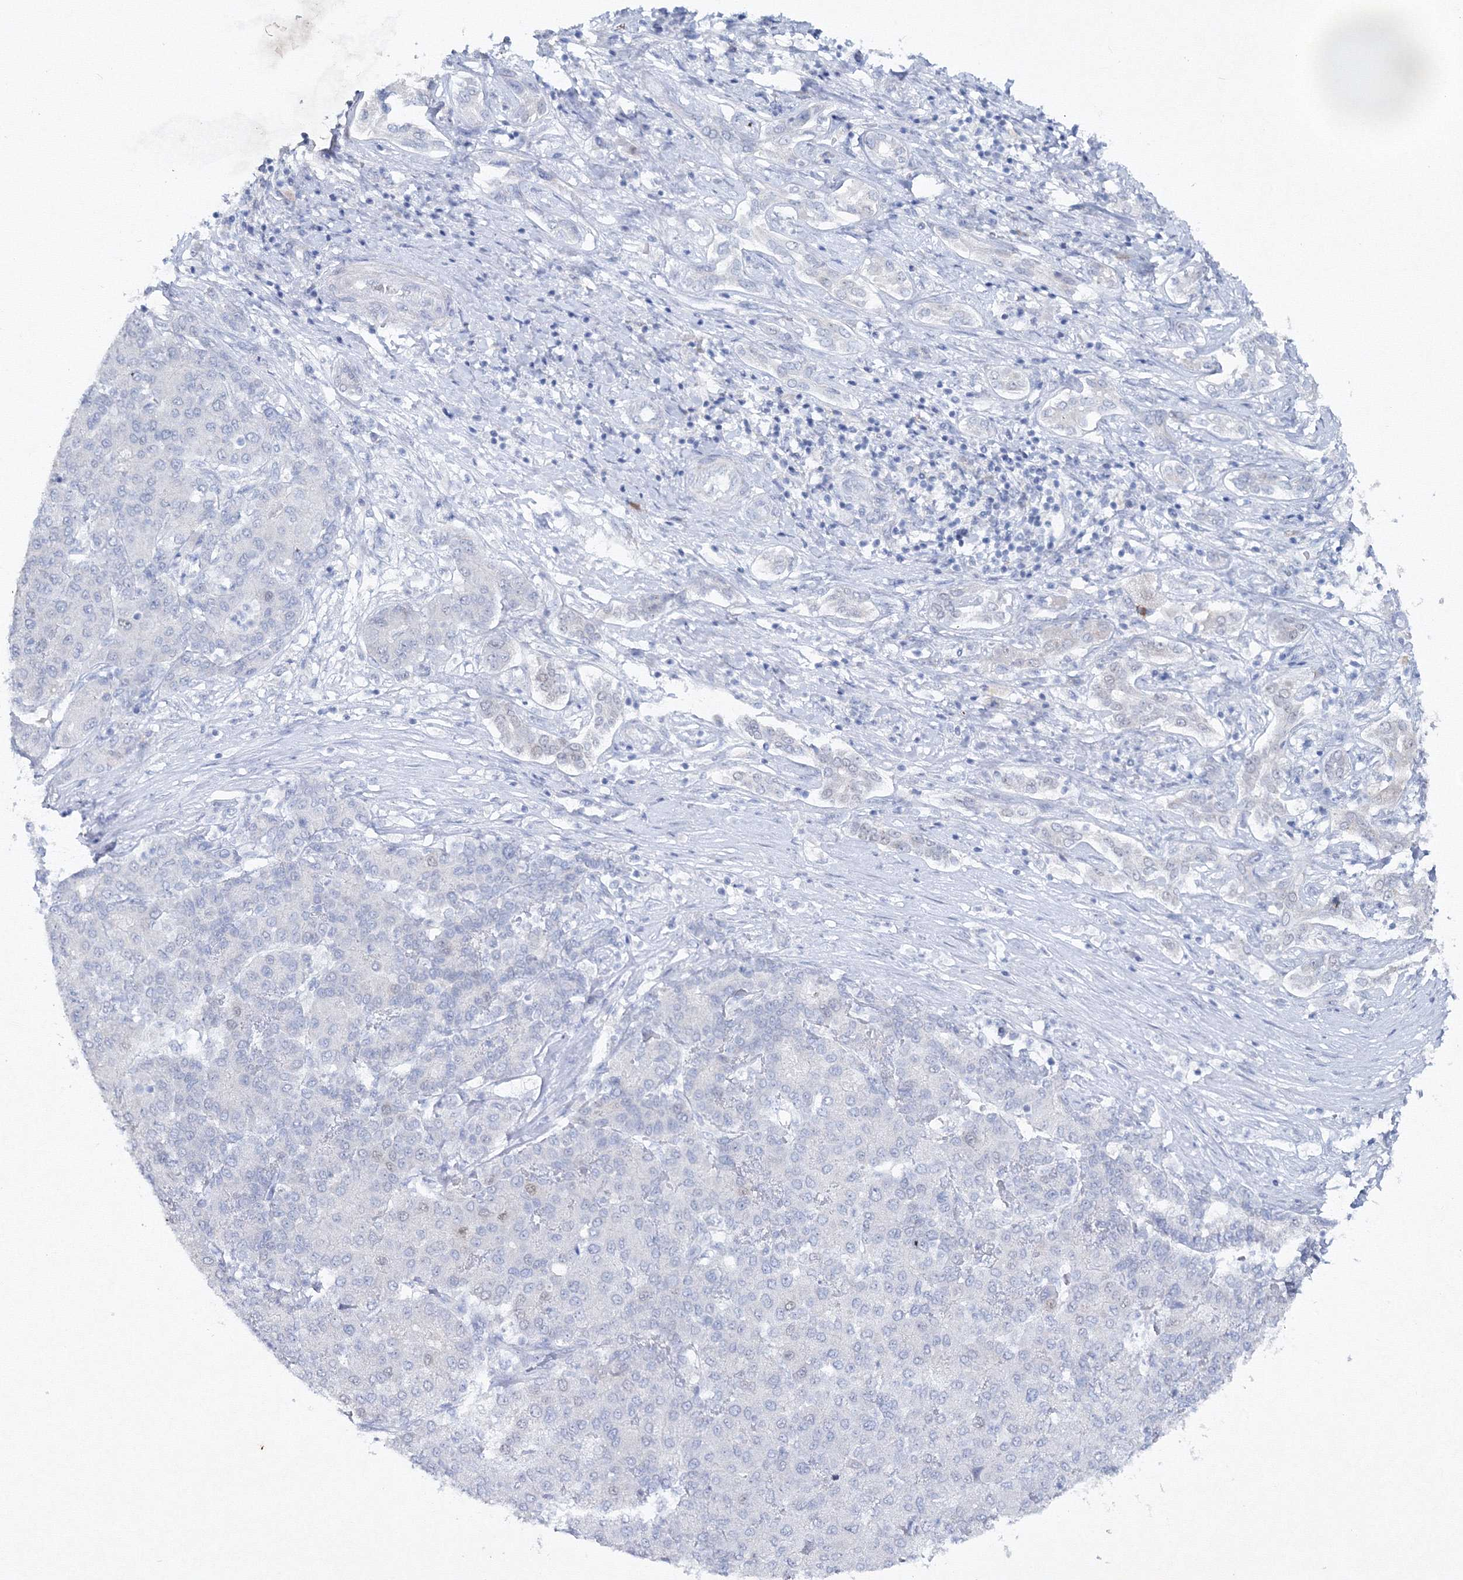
{"staining": {"intensity": "negative", "quantity": "none", "location": "none"}, "tissue": "liver cancer", "cell_type": "Tumor cells", "image_type": "cancer", "snomed": [{"axis": "morphology", "description": "Carcinoma, Hepatocellular, NOS"}, {"axis": "topography", "description": "Liver"}], "caption": "Micrograph shows no significant protein positivity in tumor cells of liver hepatocellular carcinoma. Brightfield microscopy of immunohistochemistry (IHC) stained with DAB (brown) and hematoxylin (blue), captured at high magnification.", "gene": "GCKR", "patient": {"sex": "male", "age": 65}}